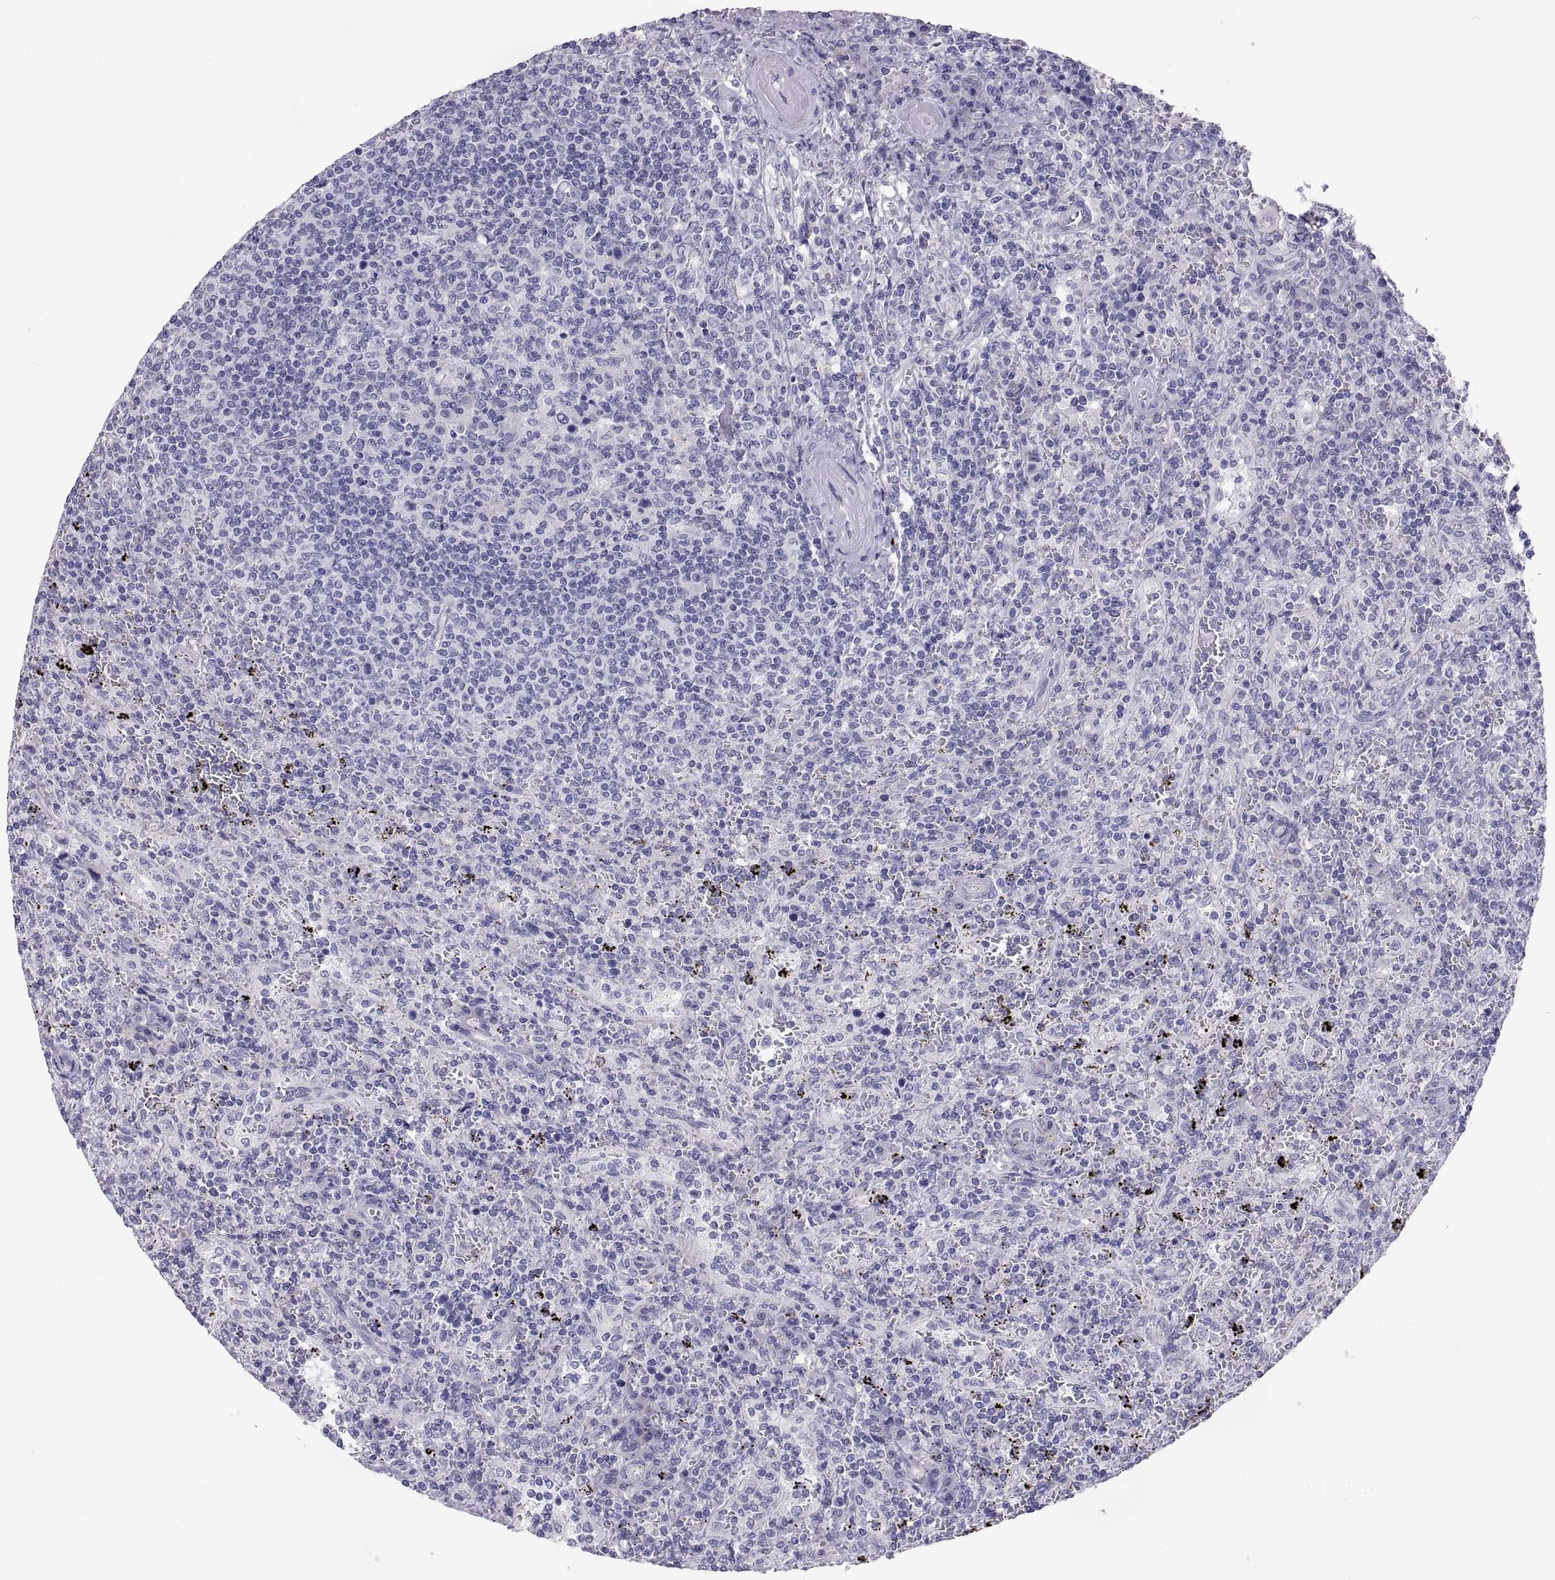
{"staining": {"intensity": "negative", "quantity": "none", "location": "none"}, "tissue": "lymphoma", "cell_type": "Tumor cells", "image_type": "cancer", "snomed": [{"axis": "morphology", "description": "Malignant lymphoma, non-Hodgkin's type, Low grade"}, {"axis": "topography", "description": "Spleen"}], "caption": "High magnification brightfield microscopy of lymphoma stained with DAB (3,3'-diaminobenzidine) (brown) and counterstained with hematoxylin (blue): tumor cells show no significant expression.", "gene": "TEX13A", "patient": {"sex": "male", "age": 62}}